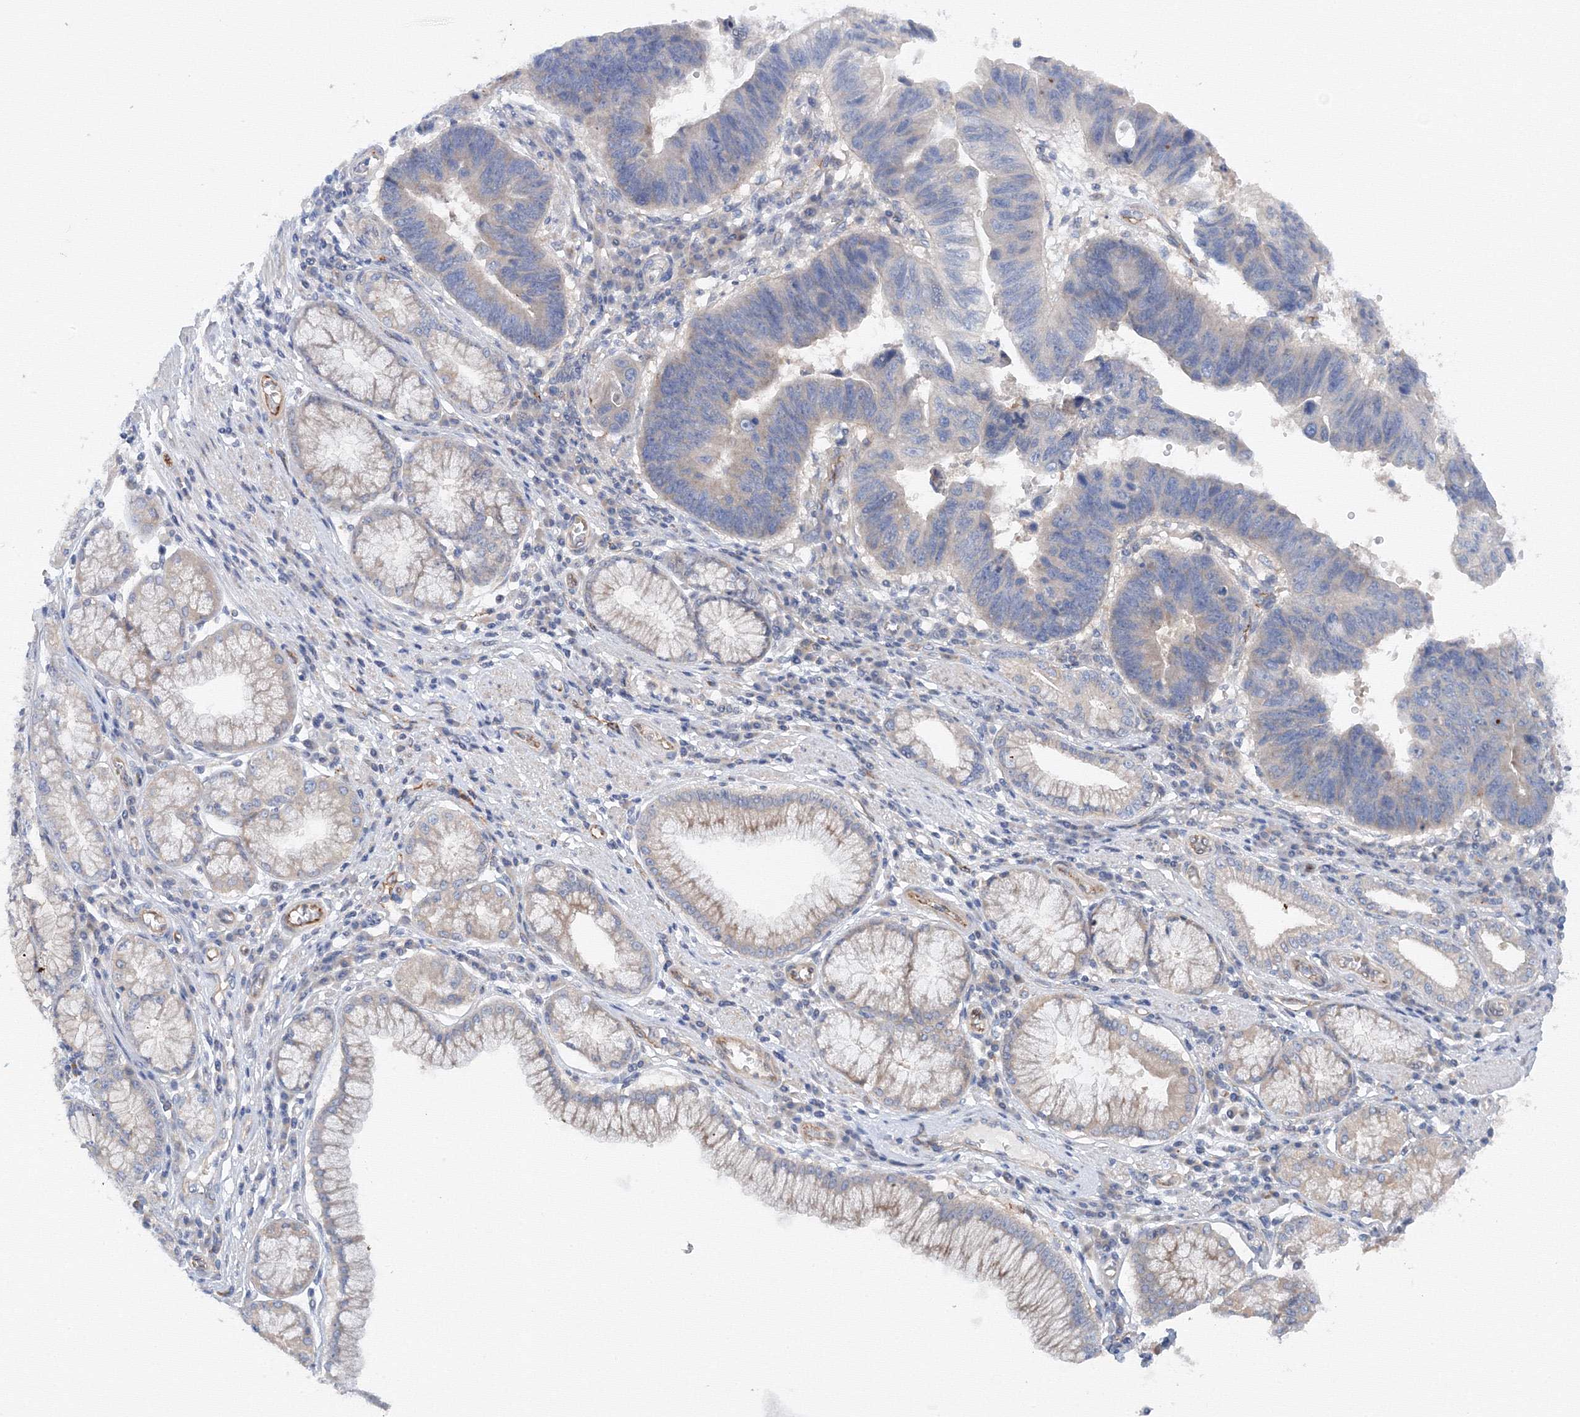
{"staining": {"intensity": "negative", "quantity": "none", "location": "none"}, "tissue": "stomach cancer", "cell_type": "Tumor cells", "image_type": "cancer", "snomed": [{"axis": "morphology", "description": "Adenocarcinoma, NOS"}, {"axis": "topography", "description": "Stomach"}], "caption": "A micrograph of human stomach cancer (adenocarcinoma) is negative for staining in tumor cells. (DAB (3,3'-diaminobenzidine) immunohistochemistry with hematoxylin counter stain).", "gene": "DIS3L2", "patient": {"sex": "male", "age": 59}}